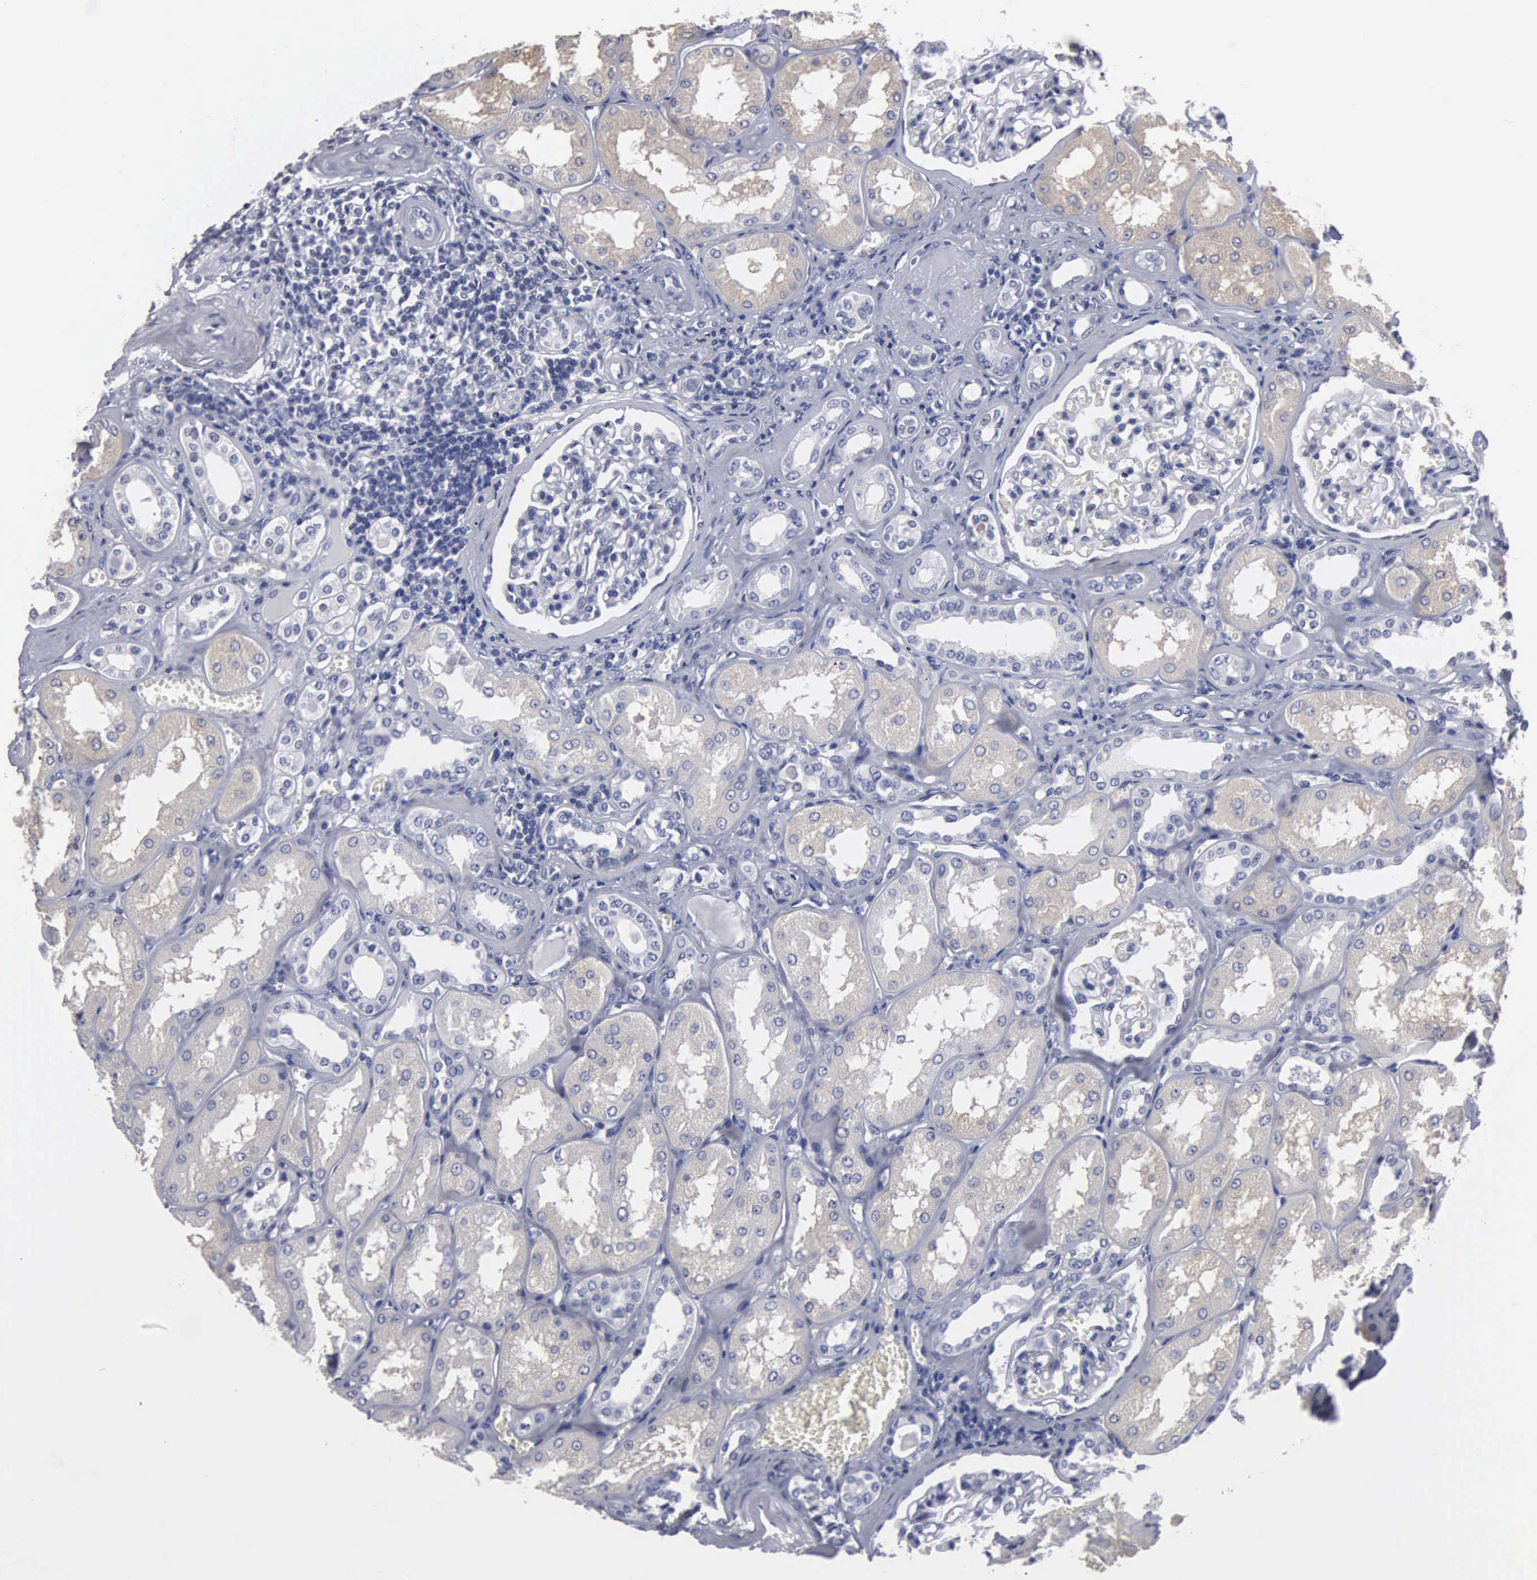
{"staining": {"intensity": "negative", "quantity": "none", "location": "none"}, "tissue": "kidney", "cell_type": "Cells in glomeruli", "image_type": "normal", "snomed": [{"axis": "morphology", "description": "Normal tissue, NOS"}, {"axis": "topography", "description": "Kidney"}], "caption": "Immunohistochemical staining of unremarkable human kidney demonstrates no significant expression in cells in glomeruli.", "gene": "UPB1", "patient": {"sex": "male", "age": 61}}